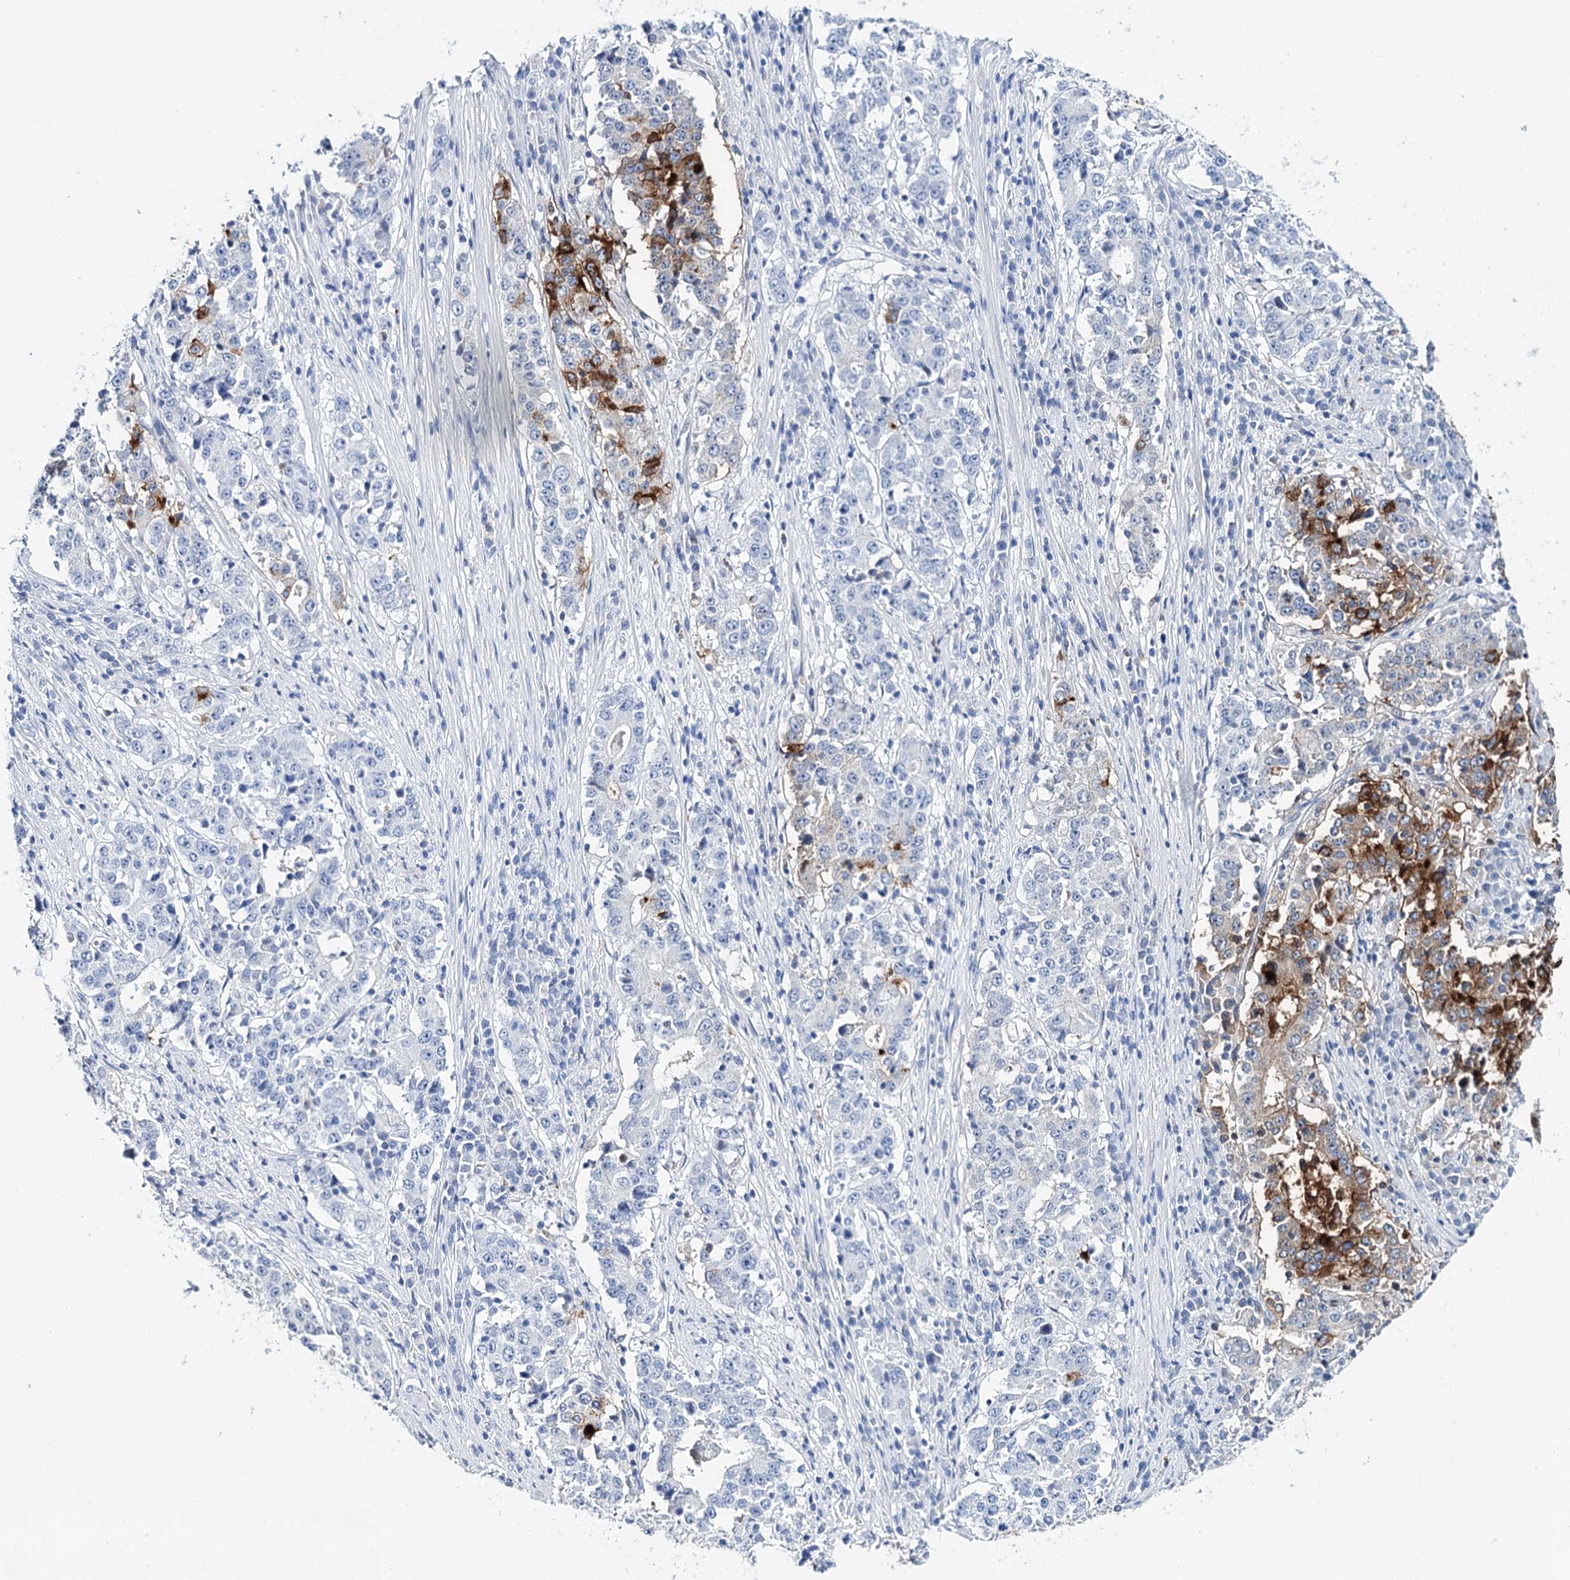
{"staining": {"intensity": "strong", "quantity": "<25%", "location": "cytoplasmic/membranous"}, "tissue": "stomach cancer", "cell_type": "Tumor cells", "image_type": "cancer", "snomed": [{"axis": "morphology", "description": "Adenocarcinoma, NOS"}, {"axis": "topography", "description": "Stomach"}], "caption": "Protein expression analysis of human stomach adenocarcinoma reveals strong cytoplasmic/membranous expression in about <25% of tumor cells.", "gene": "CEACAM8", "patient": {"sex": "male", "age": 59}}